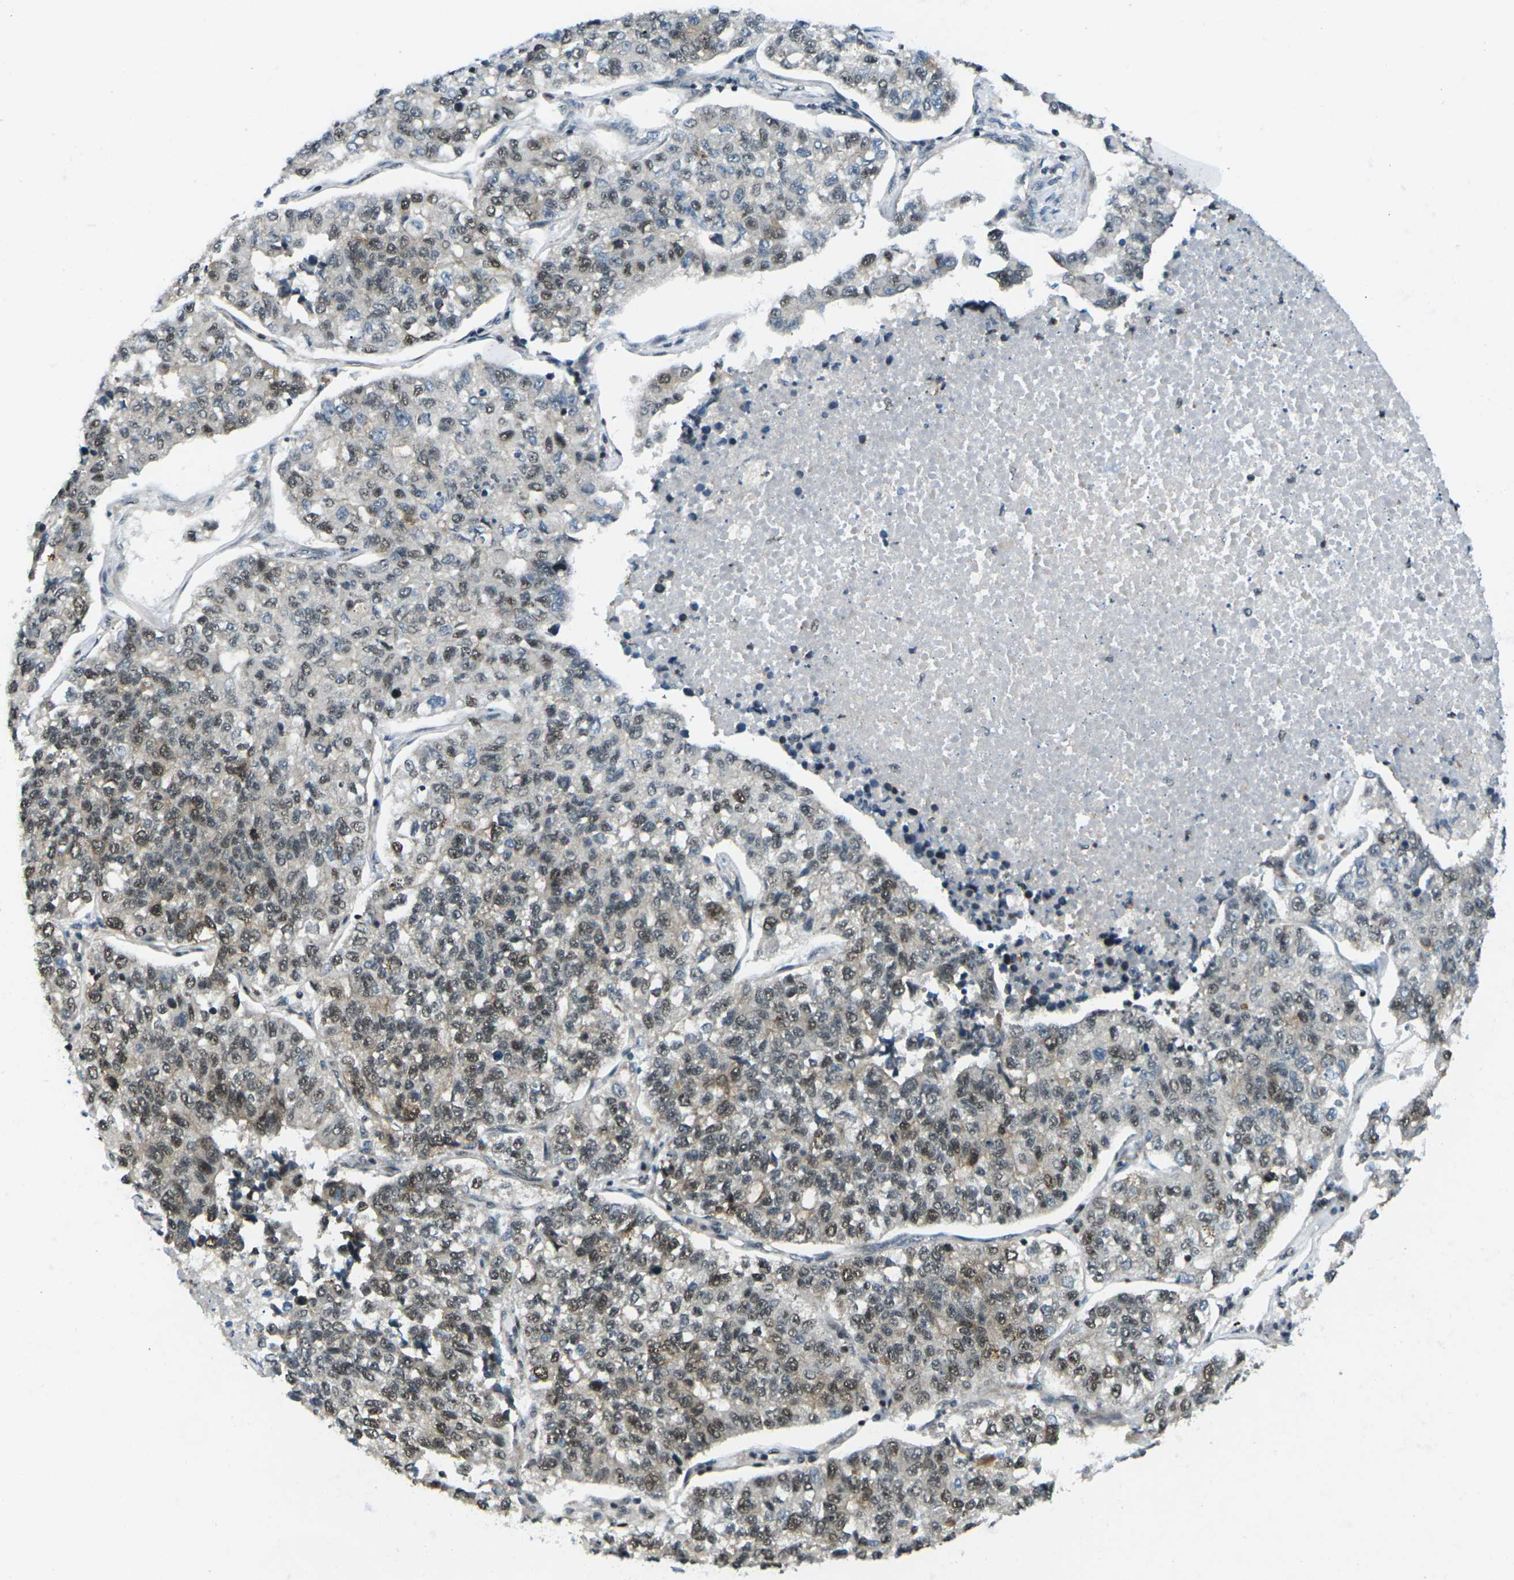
{"staining": {"intensity": "moderate", "quantity": "25%-75%", "location": "nuclear"}, "tissue": "lung cancer", "cell_type": "Tumor cells", "image_type": "cancer", "snomed": [{"axis": "morphology", "description": "Adenocarcinoma, NOS"}, {"axis": "topography", "description": "Lung"}], "caption": "Immunohistochemical staining of adenocarcinoma (lung) shows medium levels of moderate nuclear positivity in about 25%-75% of tumor cells.", "gene": "UBE2S", "patient": {"sex": "male", "age": 49}}